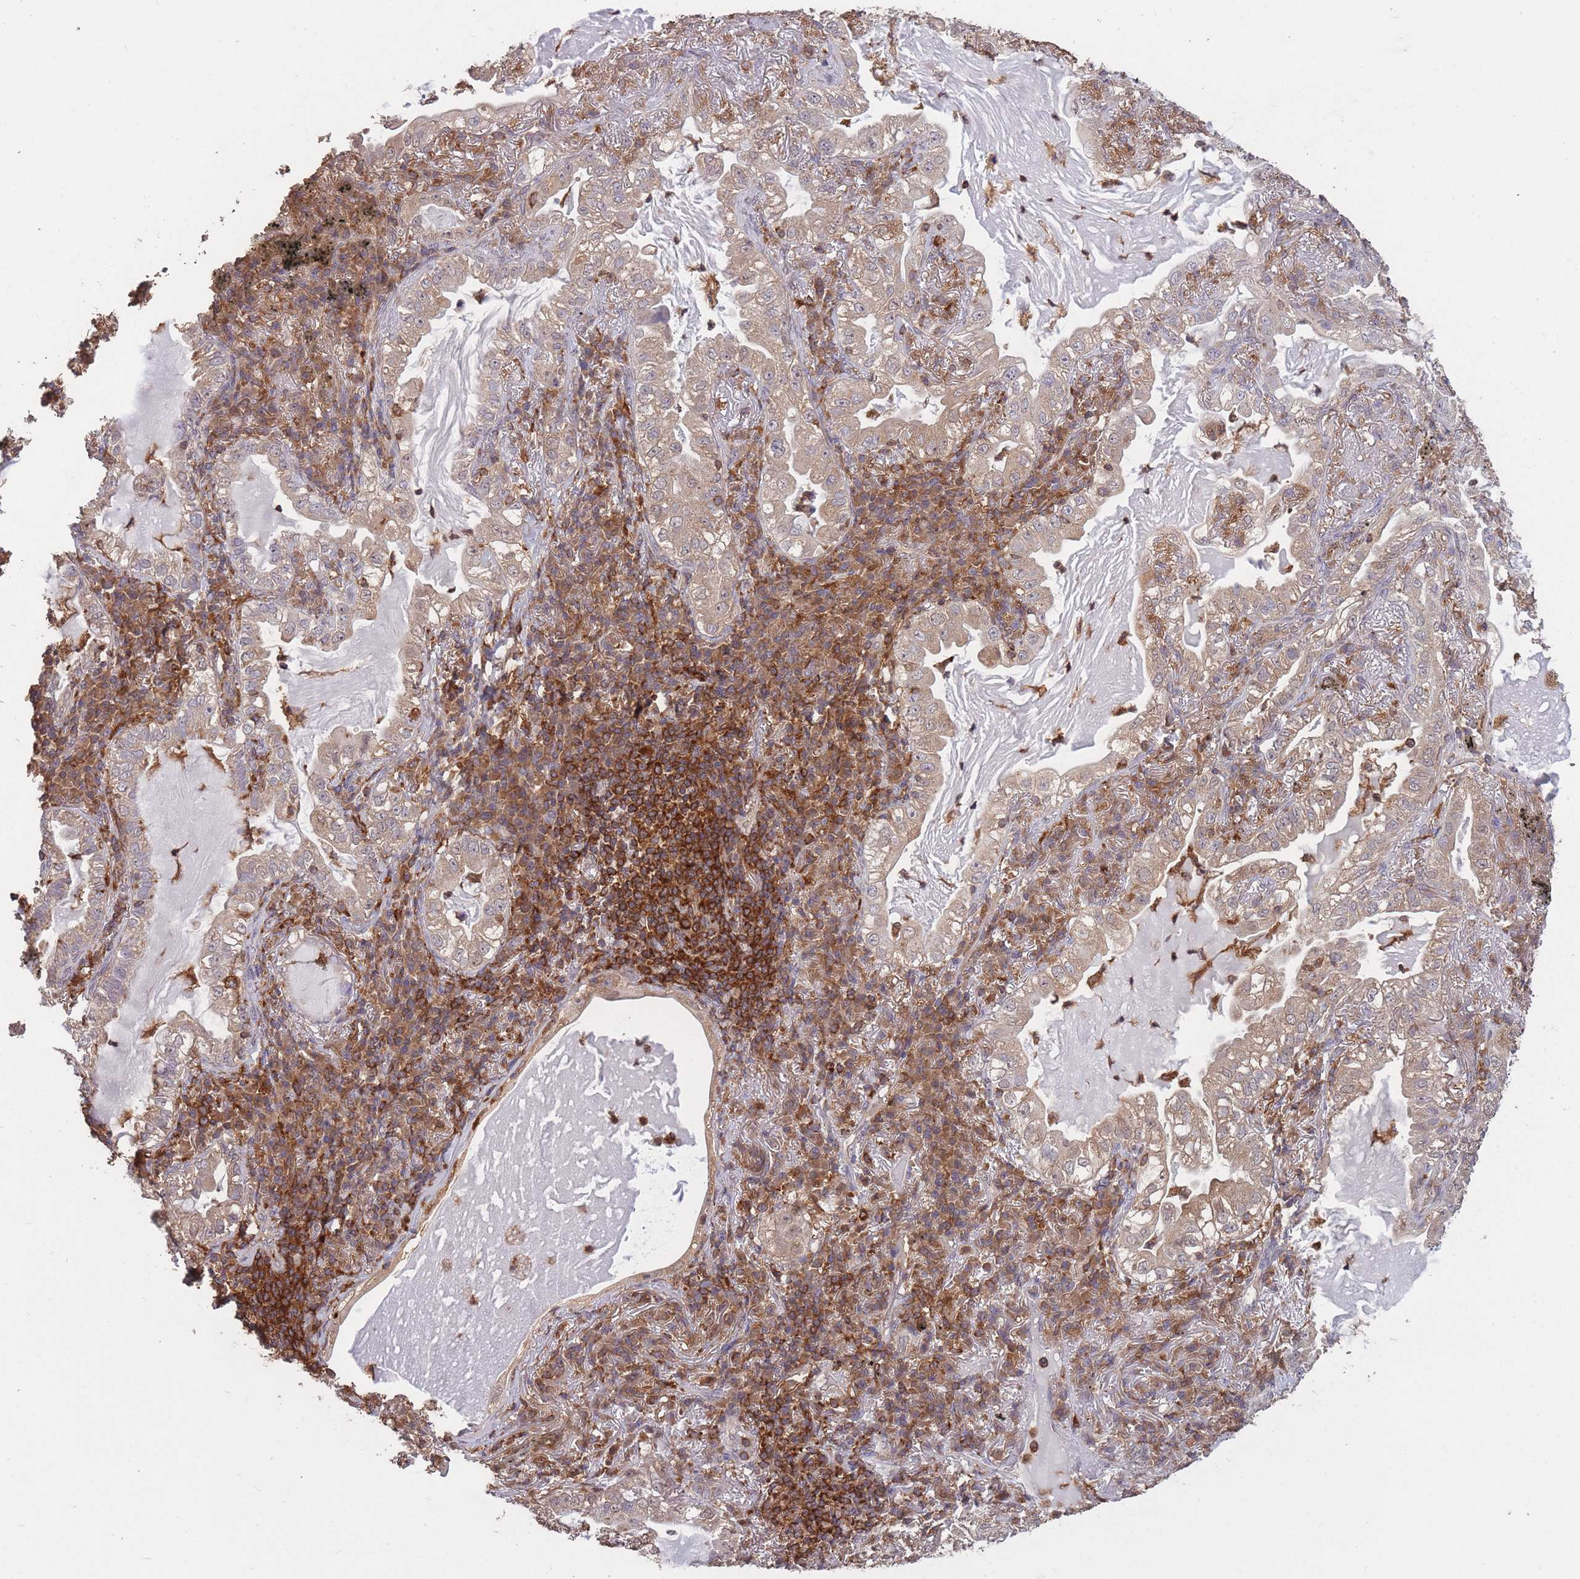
{"staining": {"intensity": "weak", "quantity": ">75%", "location": "cytoplasmic/membranous"}, "tissue": "lung cancer", "cell_type": "Tumor cells", "image_type": "cancer", "snomed": [{"axis": "morphology", "description": "Adenocarcinoma, NOS"}, {"axis": "topography", "description": "Lung"}], "caption": "This image demonstrates lung adenocarcinoma stained with IHC to label a protein in brown. The cytoplasmic/membranous of tumor cells show weak positivity for the protein. Nuclei are counter-stained blue.", "gene": "GMIP", "patient": {"sex": "female", "age": 73}}